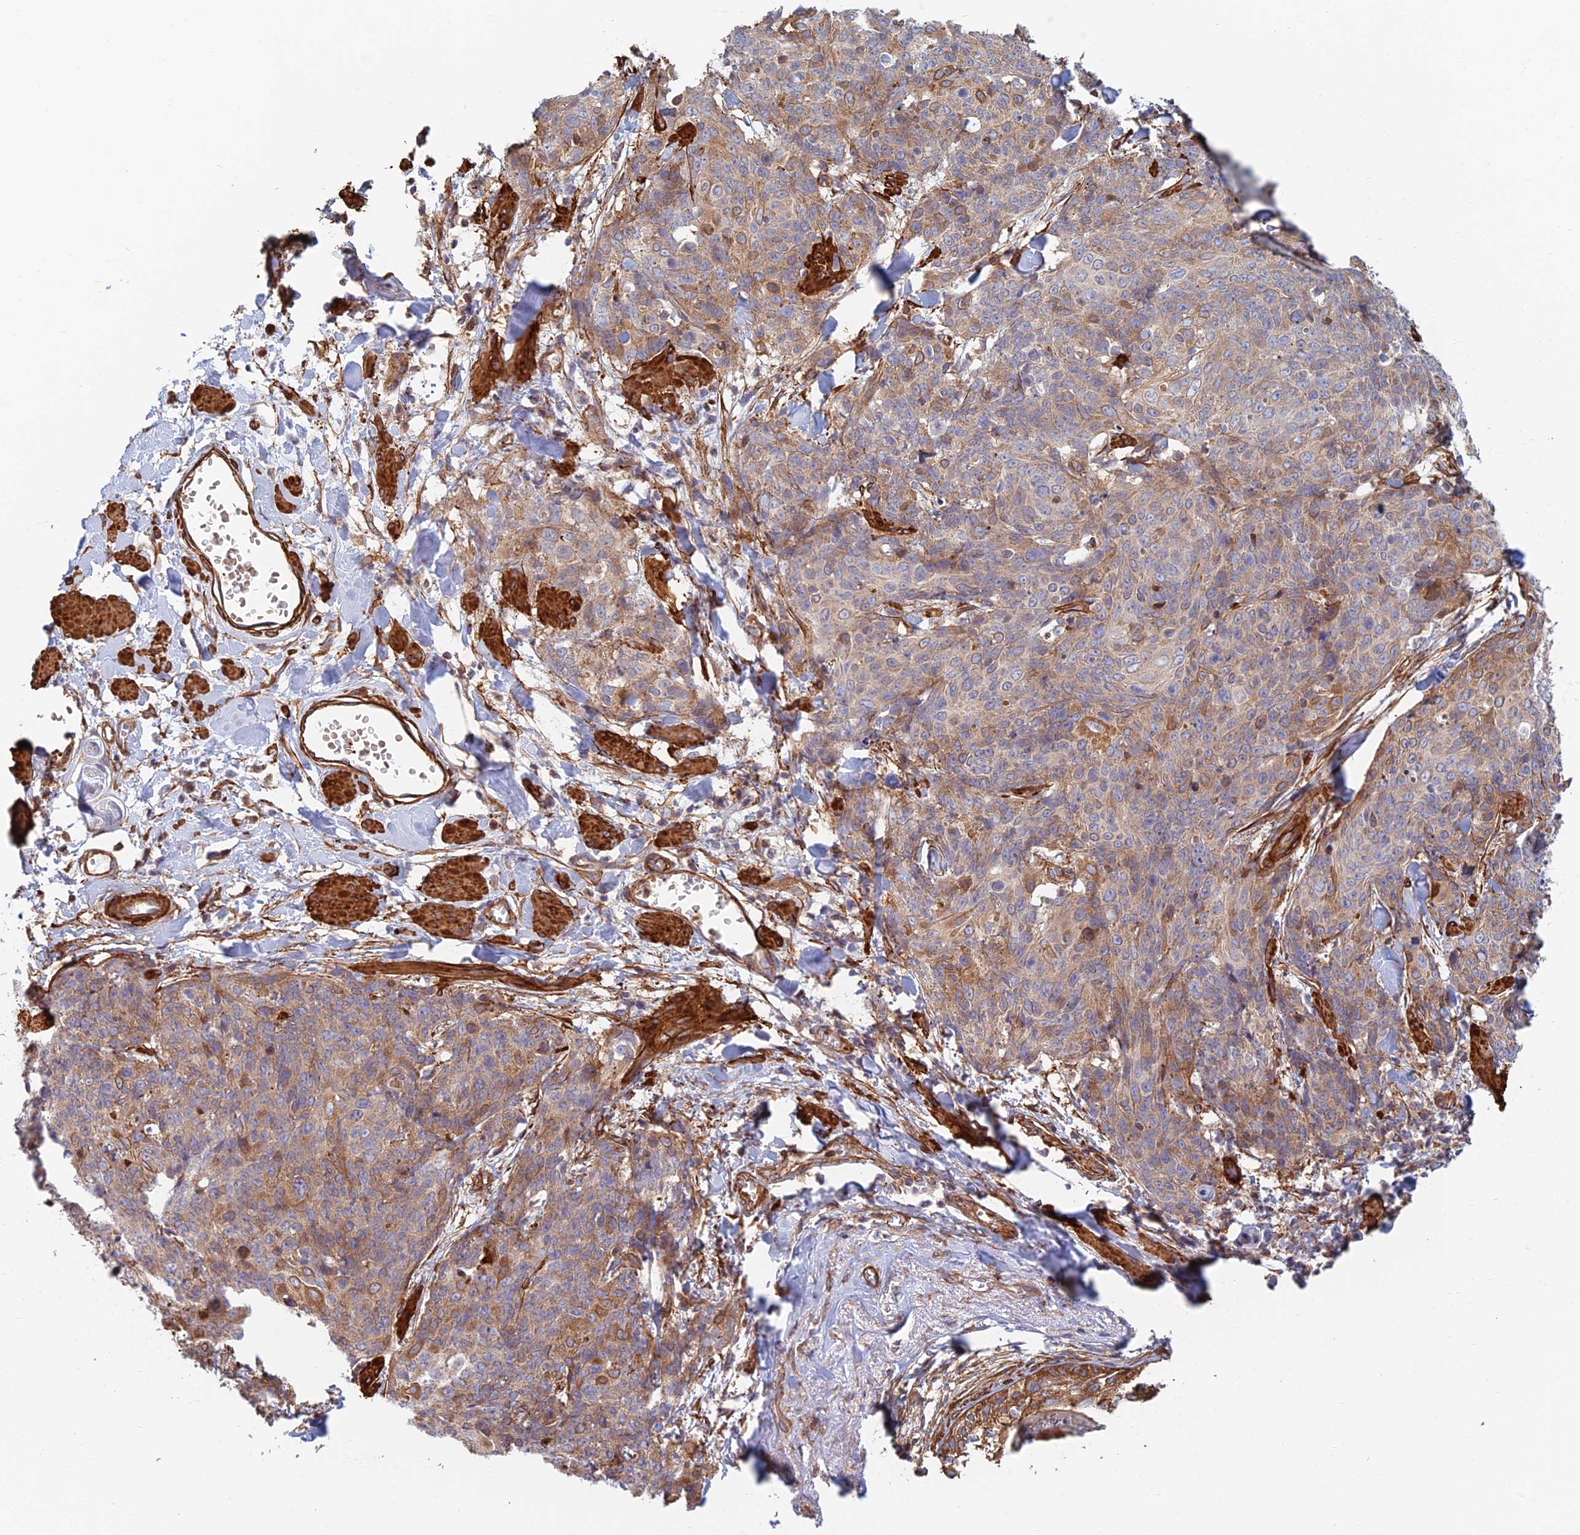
{"staining": {"intensity": "moderate", "quantity": ">75%", "location": "cytoplasmic/membranous"}, "tissue": "skin cancer", "cell_type": "Tumor cells", "image_type": "cancer", "snomed": [{"axis": "morphology", "description": "Squamous cell carcinoma, NOS"}, {"axis": "topography", "description": "Skin"}, {"axis": "topography", "description": "Vulva"}], "caption": "Protein positivity by IHC shows moderate cytoplasmic/membranous staining in approximately >75% of tumor cells in skin cancer (squamous cell carcinoma).", "gene": "PAK4", "patient": {"sex": "female", "age": 85}}